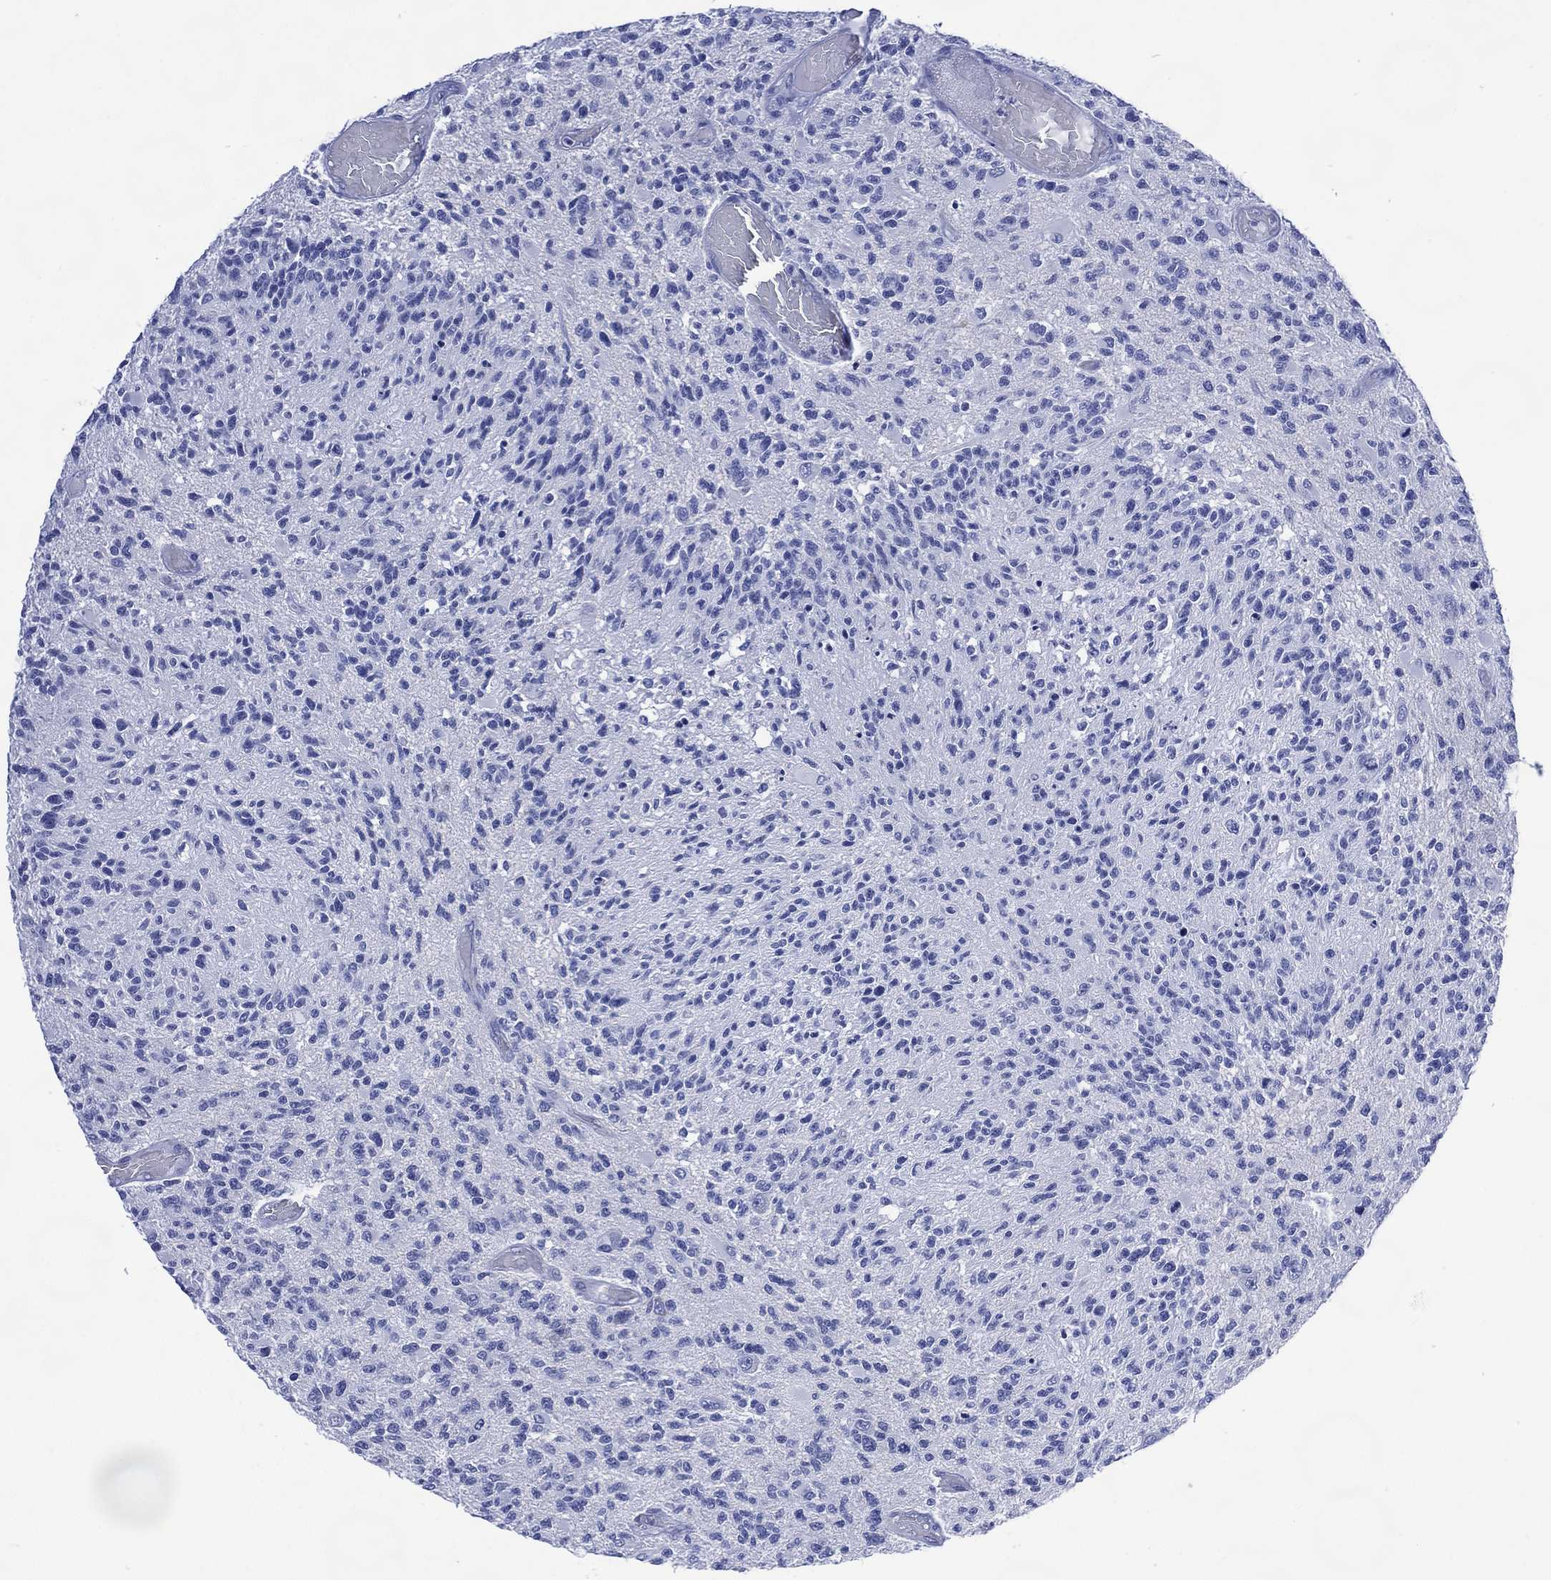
{"staining": {"intensity": "negative", "quantity": "none", "location": "none"}, "tissue": "glioma", "cell_type": "Tumor cells", "image_type": "cancer", "snomed": [{"axis": "morphology", "description": "Glioma, malignant, High grade"}, {"axis": "topography", "description": "Brain"}], "caption": "A histopathology image of malignant glioma (high-grade) stained for a protein shows no brown staining in tumor cells.", "gene": "SHCBP1L", "patient": {"sex": "female", "age": 63}}